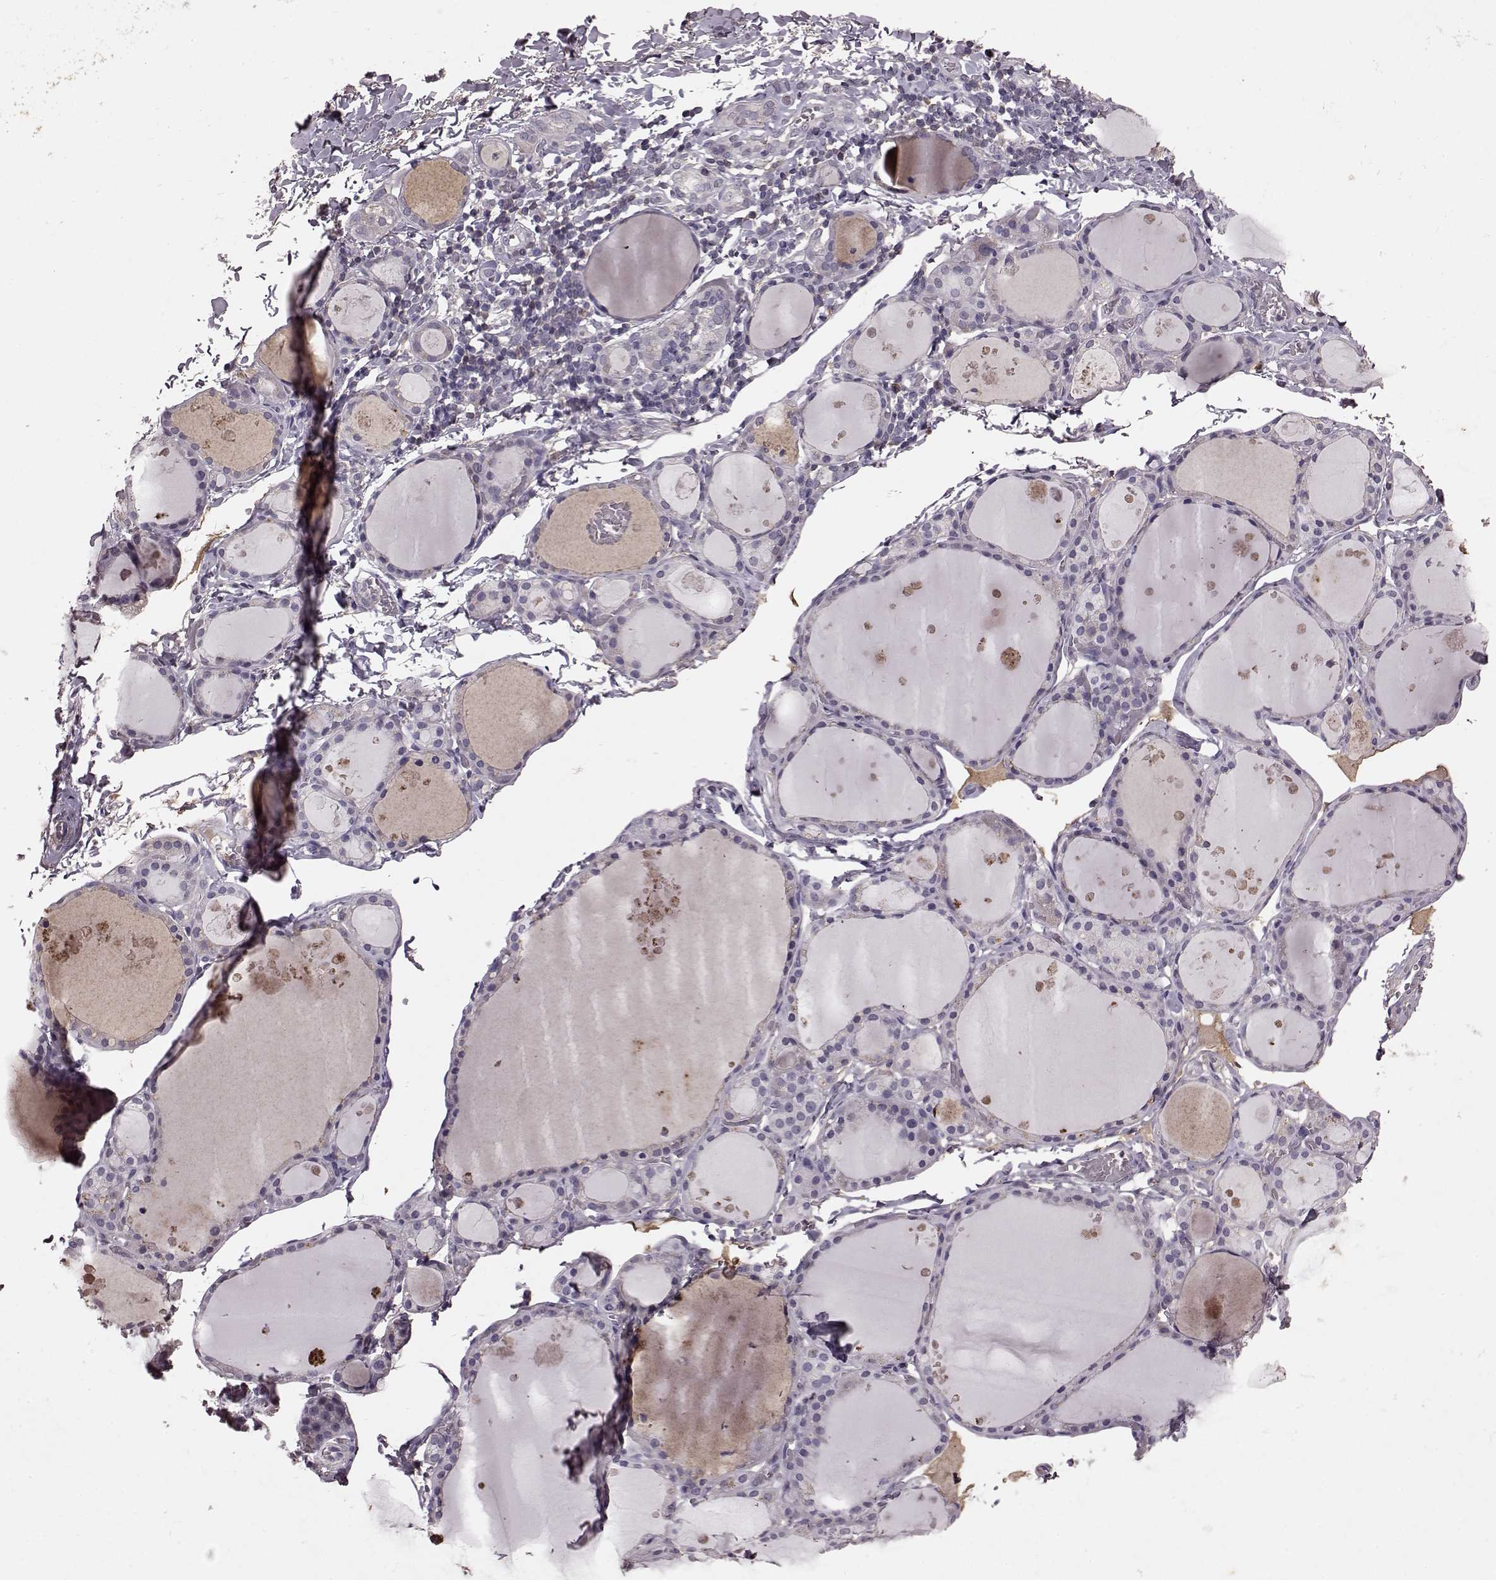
{"staining": {"intensity": "negative", "quantity": "none", "location": "none"}, "tissue": "thyroid gland", "cell_type": "Glandular cells", "image_type": "normal", "snomed": [{"axis": "morphology", "description": "Normal tissue, NOS"}, {"axis": "topography", "description": "Thyroid gland"}], "caption": "An immunohistochemistry (IHC) micrograph of normal thyroid gland is shown. There is no staining in glandular cells of thyroid gland. (DAB (3,3'-diaminobenzidine) immunohistochemistry (IHC) with hematoxylin counter stain).", "gene": "FRRS1L", "patient": {"sex": "male", "age": 68}}